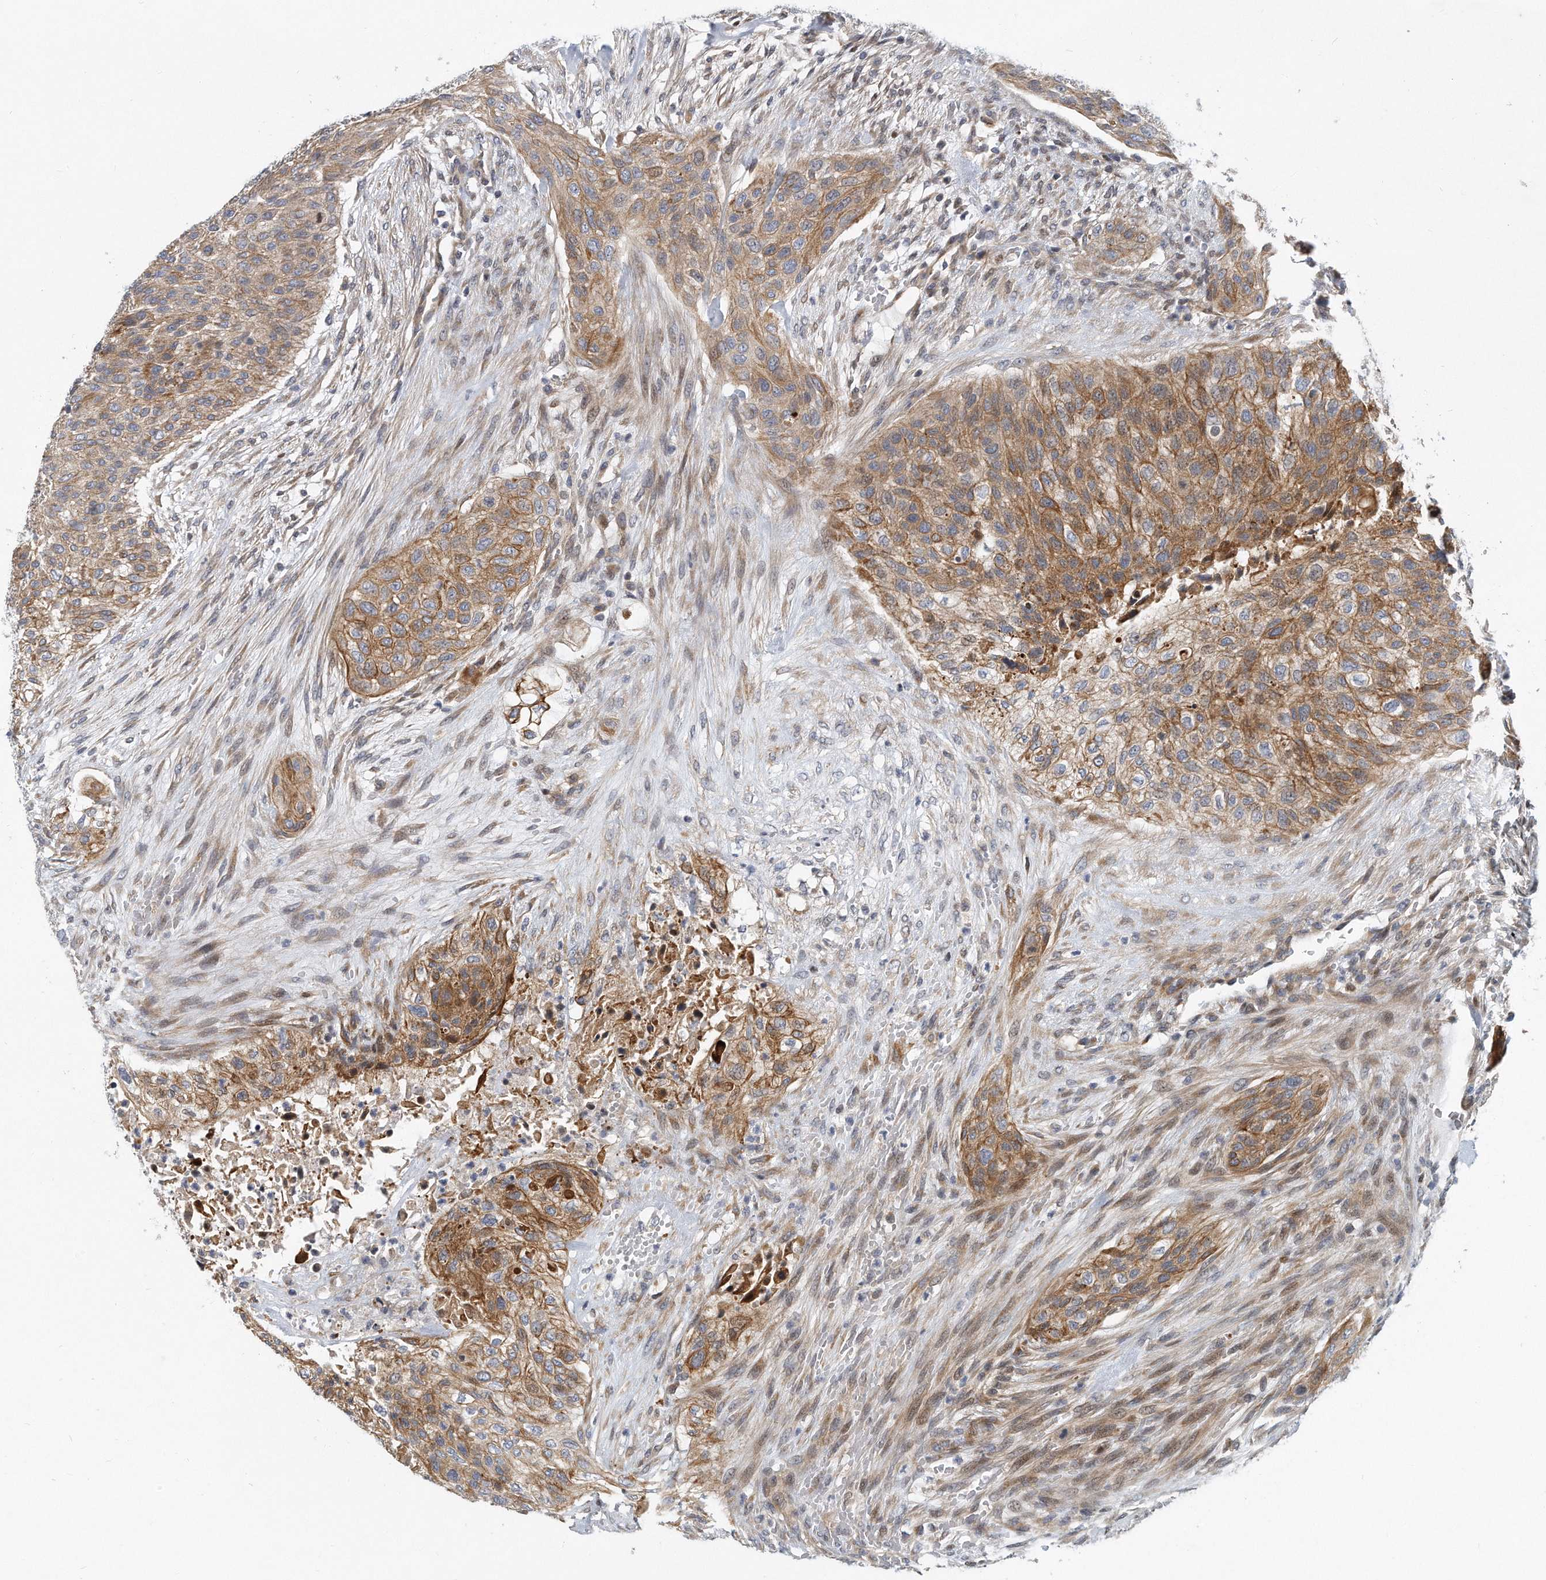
{"staining": {"intensity": "moderate", "quantity": ">75%", "location": "cytoplasmic/membranous"}, "tissue": "urothelial cancer", "cell_type": "Tumor cells", "image_type": "cancer", "snomed": [{"axis": "morphology", "description": "Urothelial carcinoma, High grade"}, {"axis": "topography", "description": "Urinary bladder"}], "caption": "Tumor cells demonstrate medium levels of moderate cytoplasmic/membranous expression in approximately >75% of cells in urothelial cancer.", "gene": "PCDH8", "patient": {"sex": "male", "age": 35}}